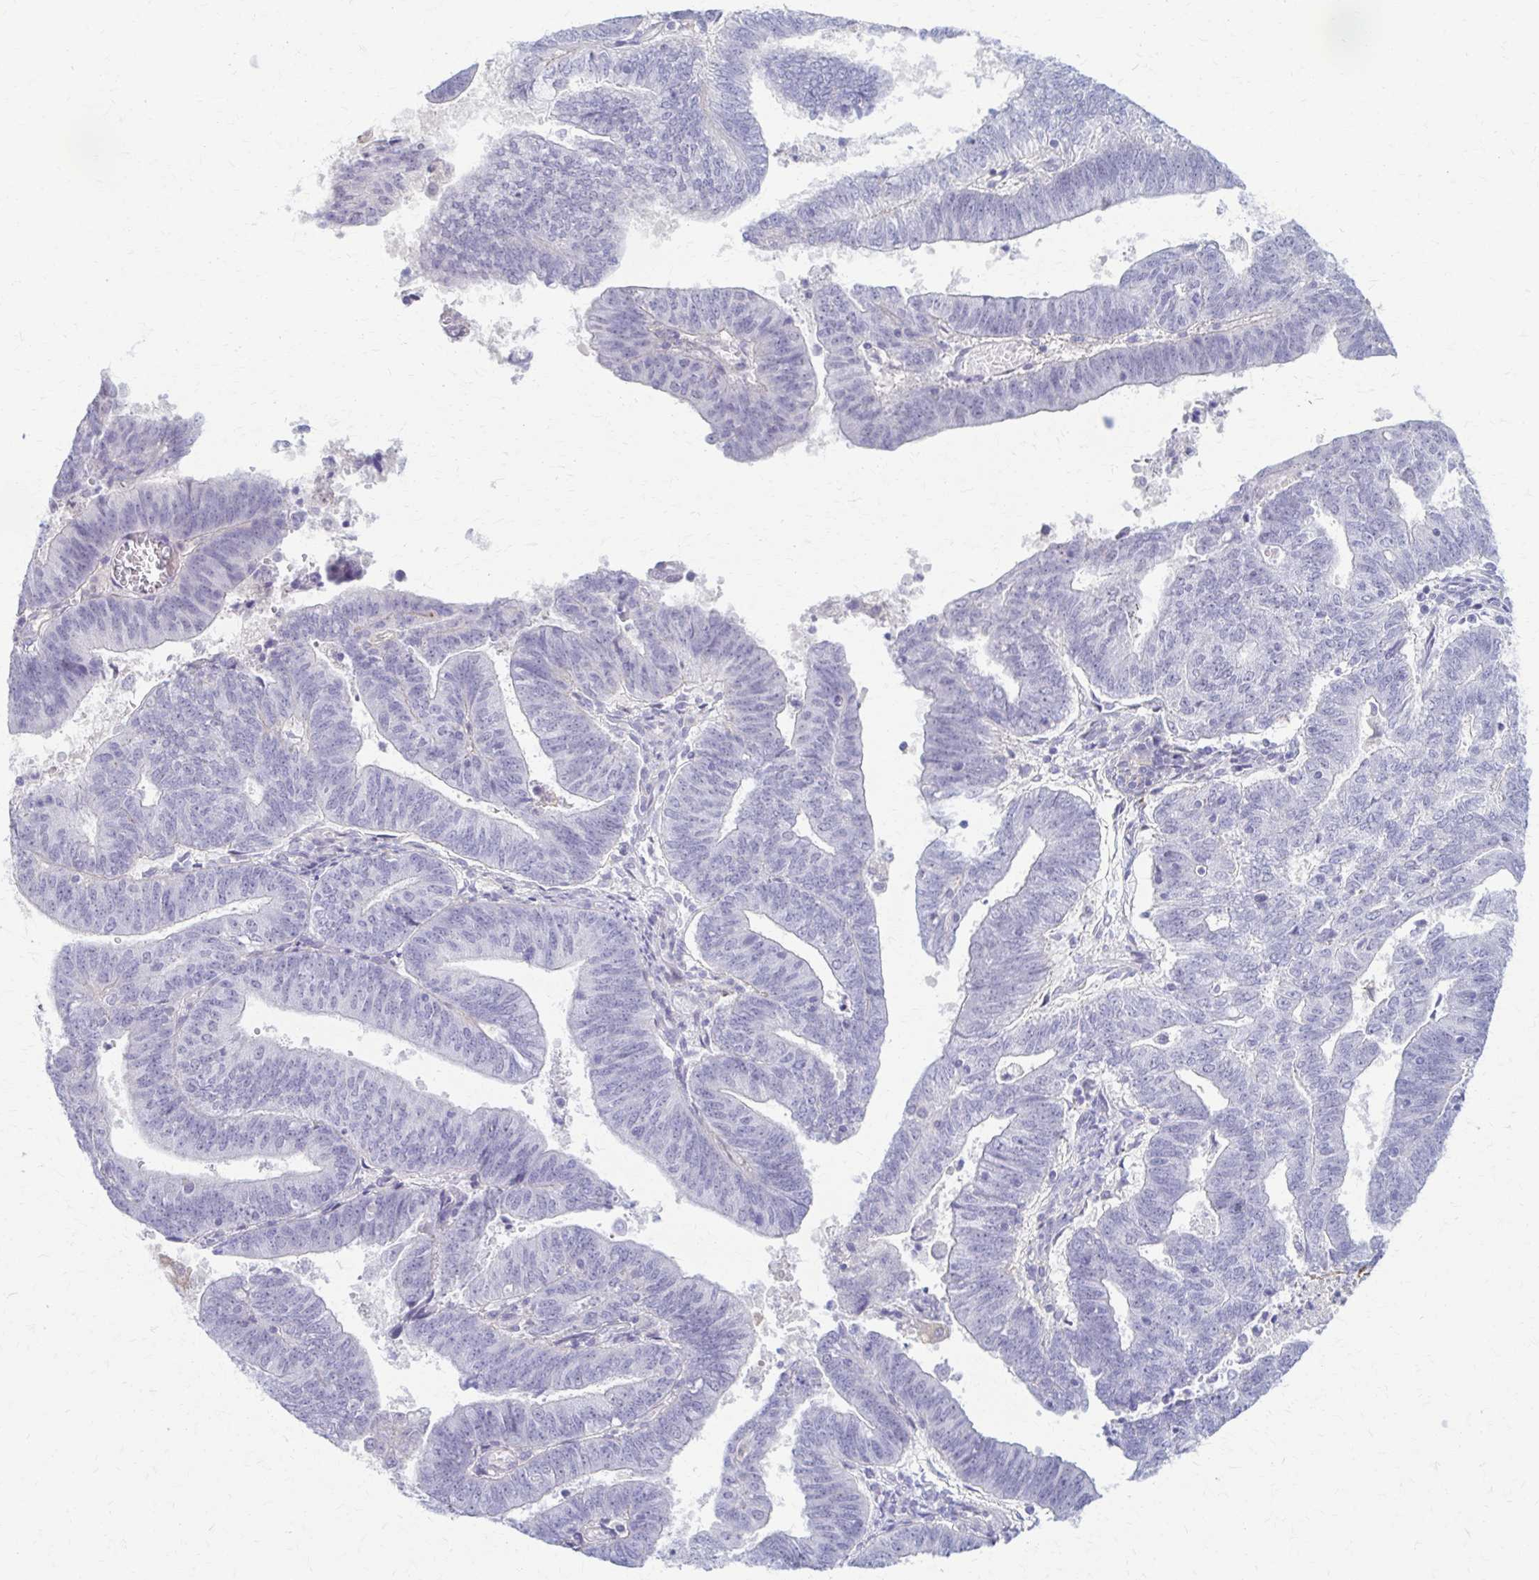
{"staining": {"intensity": "negative", "quantity": "none", "location": "none"}, "tissue": "endometrial cancer", "cell_type": "Tumor cells", "image_type": "cancer", "snomed": [{"axis": "morphology", "description": "Adenocarcinoma, NOS"}, {"axis": "topography", "description": "Endometrium"}], "caption": "DAB (3,3'-diaminobenzidine) immunohistochemical staining of endometrial adenocarcinoma displays no significant positivity in tumor cells.", "gene": "RHOBTB2", "patient": {"sex": "female", "age": 82}}